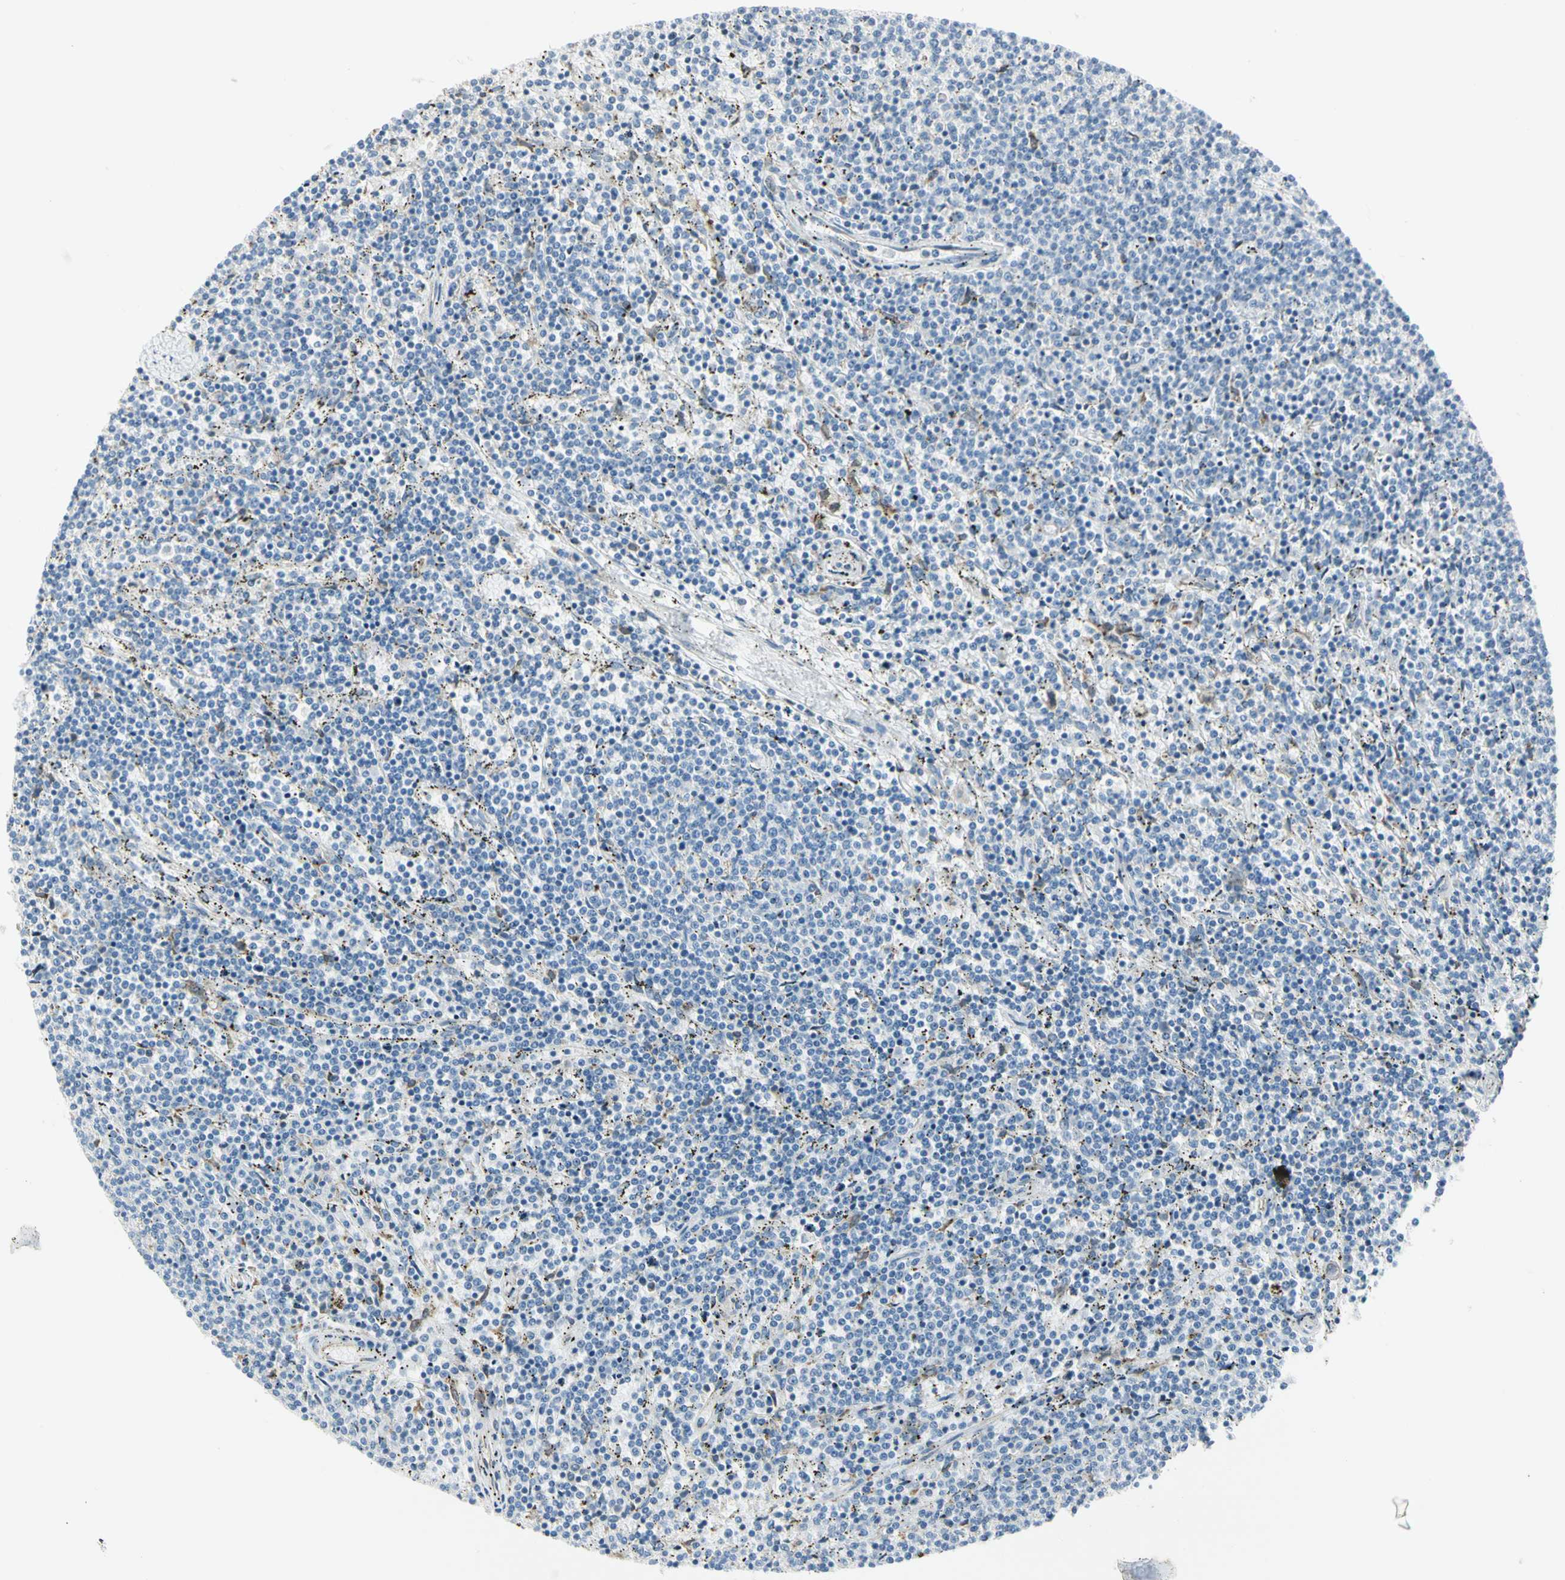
{"staining": {"intensity": "negative", "quantity": "none", "location": "none"}, "tissue": "lymphoma", "cell_type": "Tumor cells", "image_type": "cancer", "snomed": [{"axis": "morphology", "description": "Malignant lymphoma, non-Hodgkin's type, Low grade"}, {"axis": "topography", "description": "Spleen"}], "caption": "Lymphoma stained for a protein using IHC demonstrates no staining tumor cells.", "gene": "TNFSF11", "patient": {"sex": "female", "age": 50}}